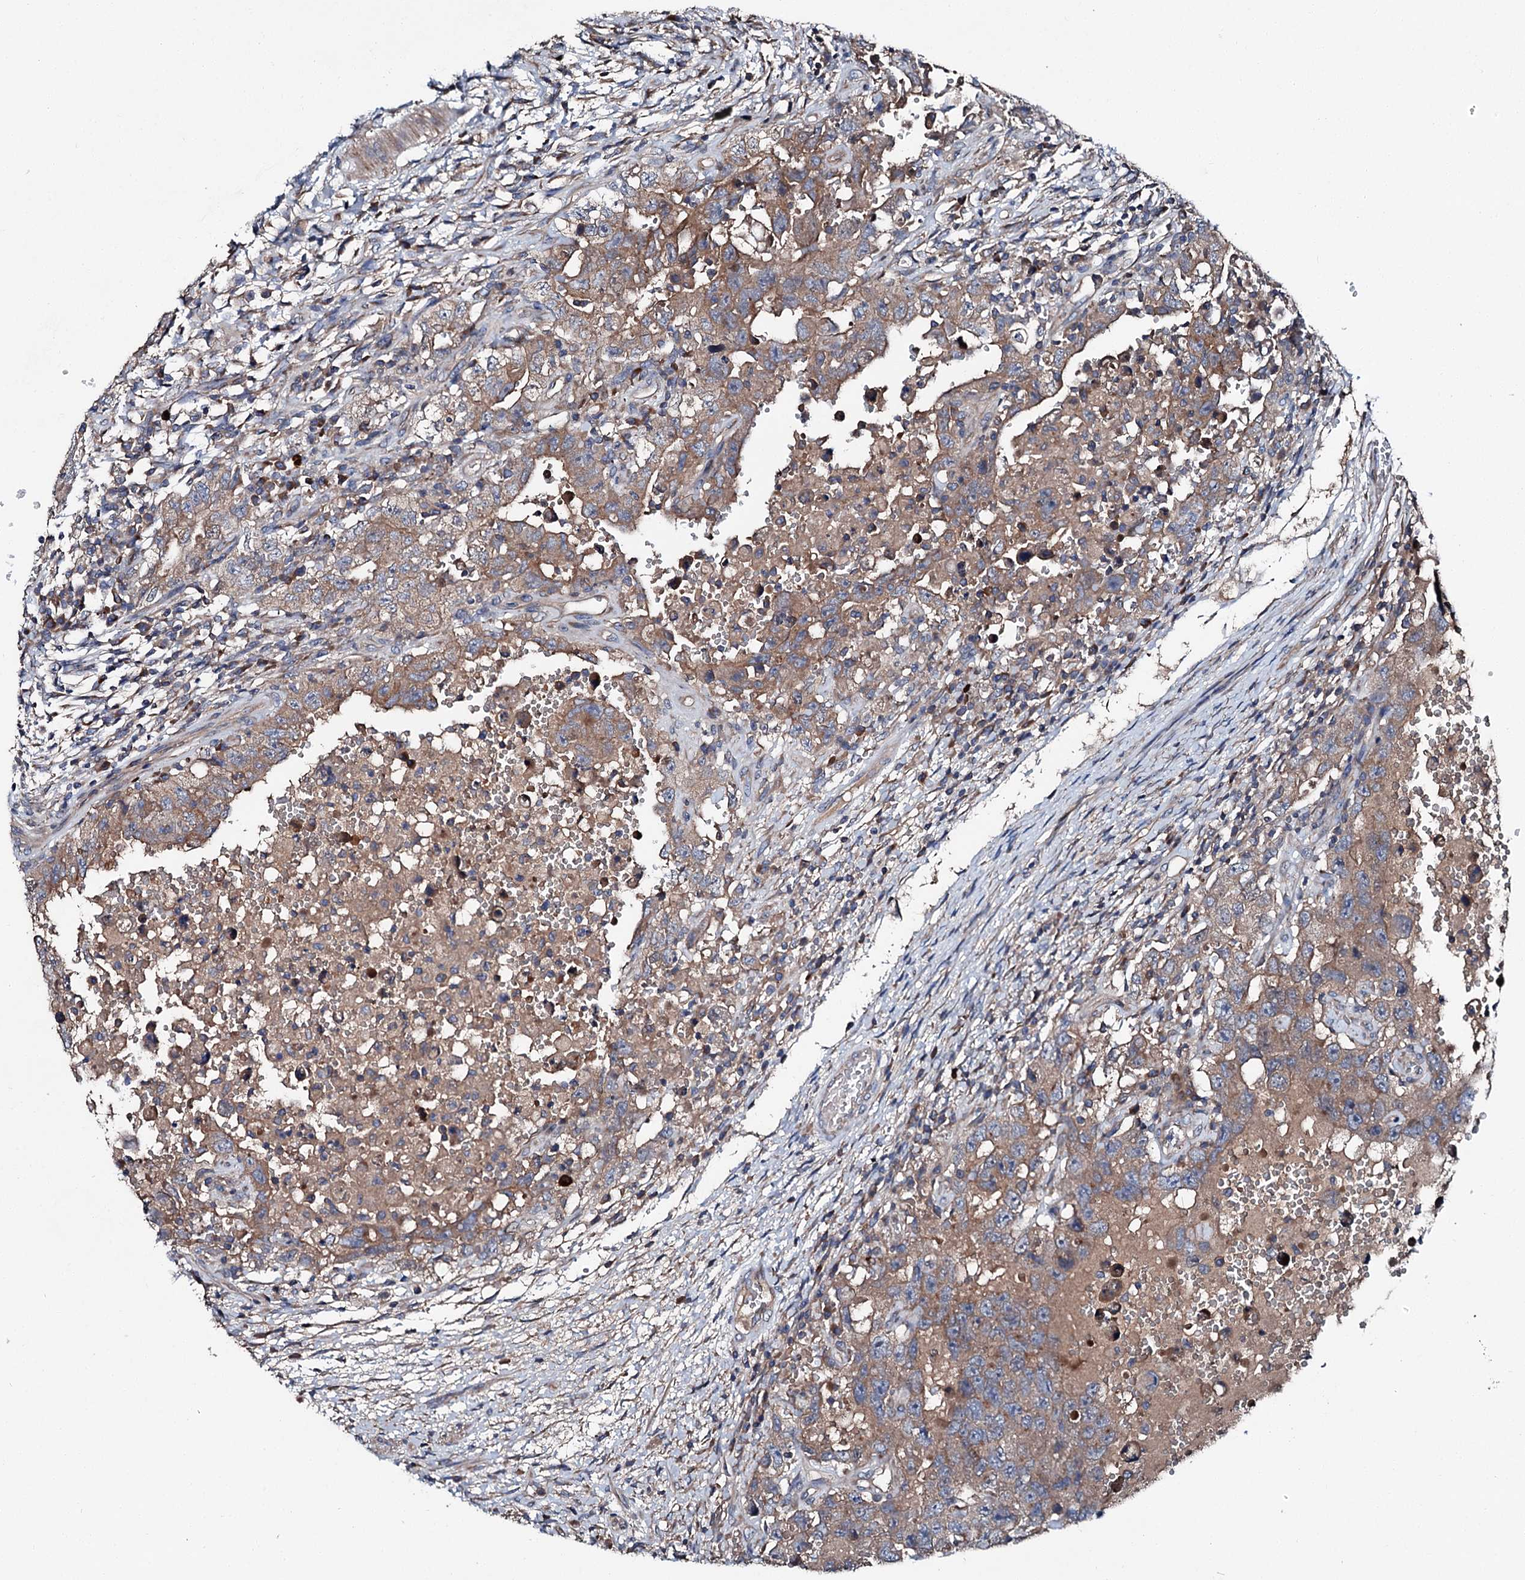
{"staining": {"intensity": "moderate", "quantity": "25%-75%", "location": "cytoplasmic/membranous"}, "tissue": "testis cancer", "cell_type": "Tumor cells", "image_type": "cancer", "snomed": [{"axis": "morphology", "description": "Carcinoma, Embryonal, NOS"}, {"axis": "topography", "description": "Testis"}], "caption": "Testis cancer stained for a protein (brown) shows moderate cytoplasmic/membranous positive staining in about 25%-75% of tumor cells.", "gene": "SLC22A25", "patient": {"sex": "male", "age": 26}}